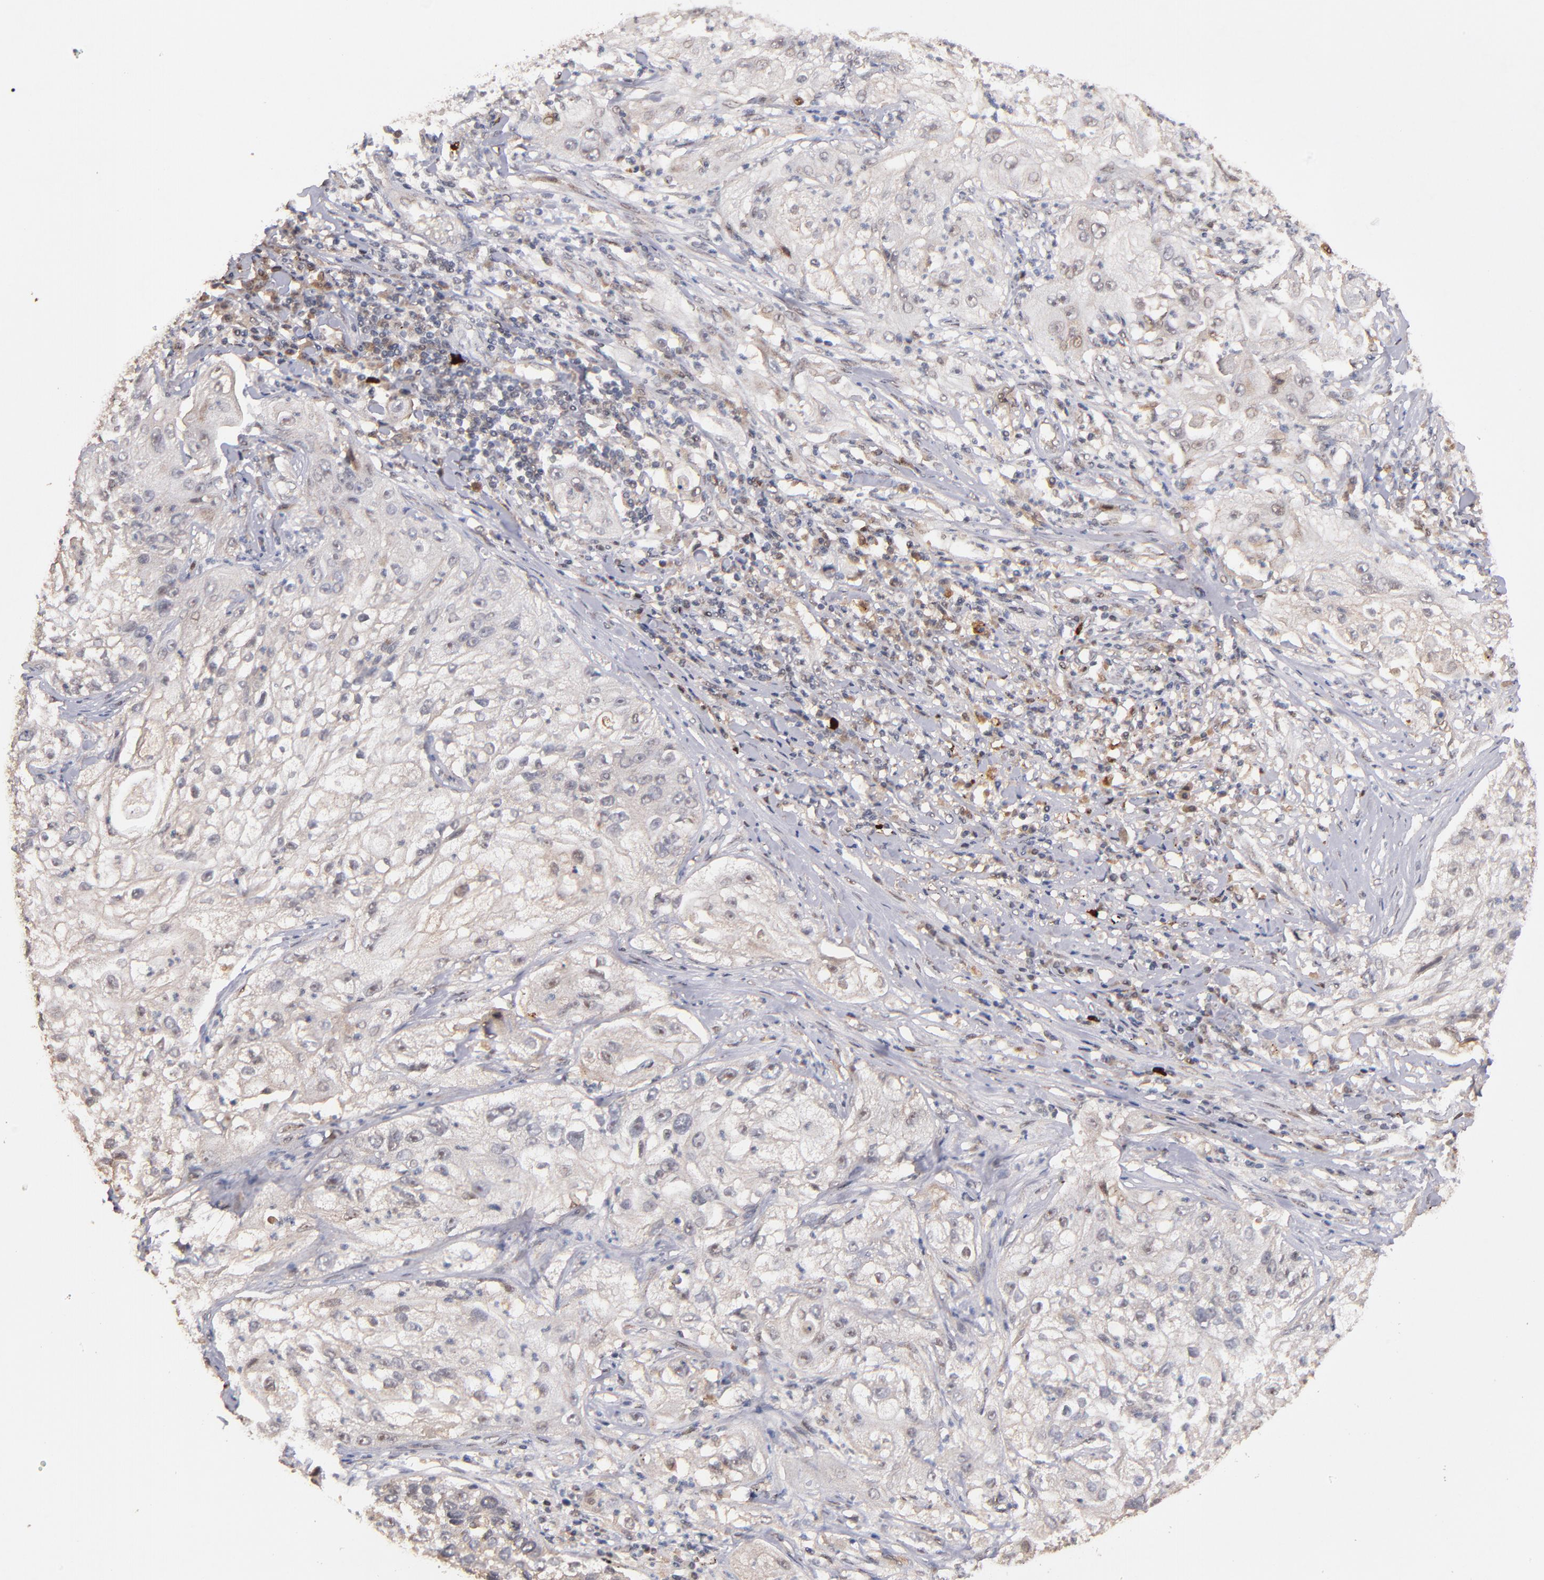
{"staining": {"intensity": "weak", "quantity": "<25%", "location": "nuclear"}, "tissue": "lung cancer", "cell_type": "Tumor cells", "image_type": "cancer", "snomed": [{"axis": "morphology", "description": "Inflammation, NOS"}, {"axis": "morphology", "description": "Squamous cell carcinoma, NOS"}, {"axis": "topography", "description": "Lymph node"}, {"axis": "topography", "description": "Soft tissue"}, {"axis": "topography", "description": "Lung"}], "caption": "Image shows no protein positivity in tumor cells of squamous cell carcinoma (lung) tissue.", "gene": "EAPP", "patient": {"sex": "male", "age": 66}}